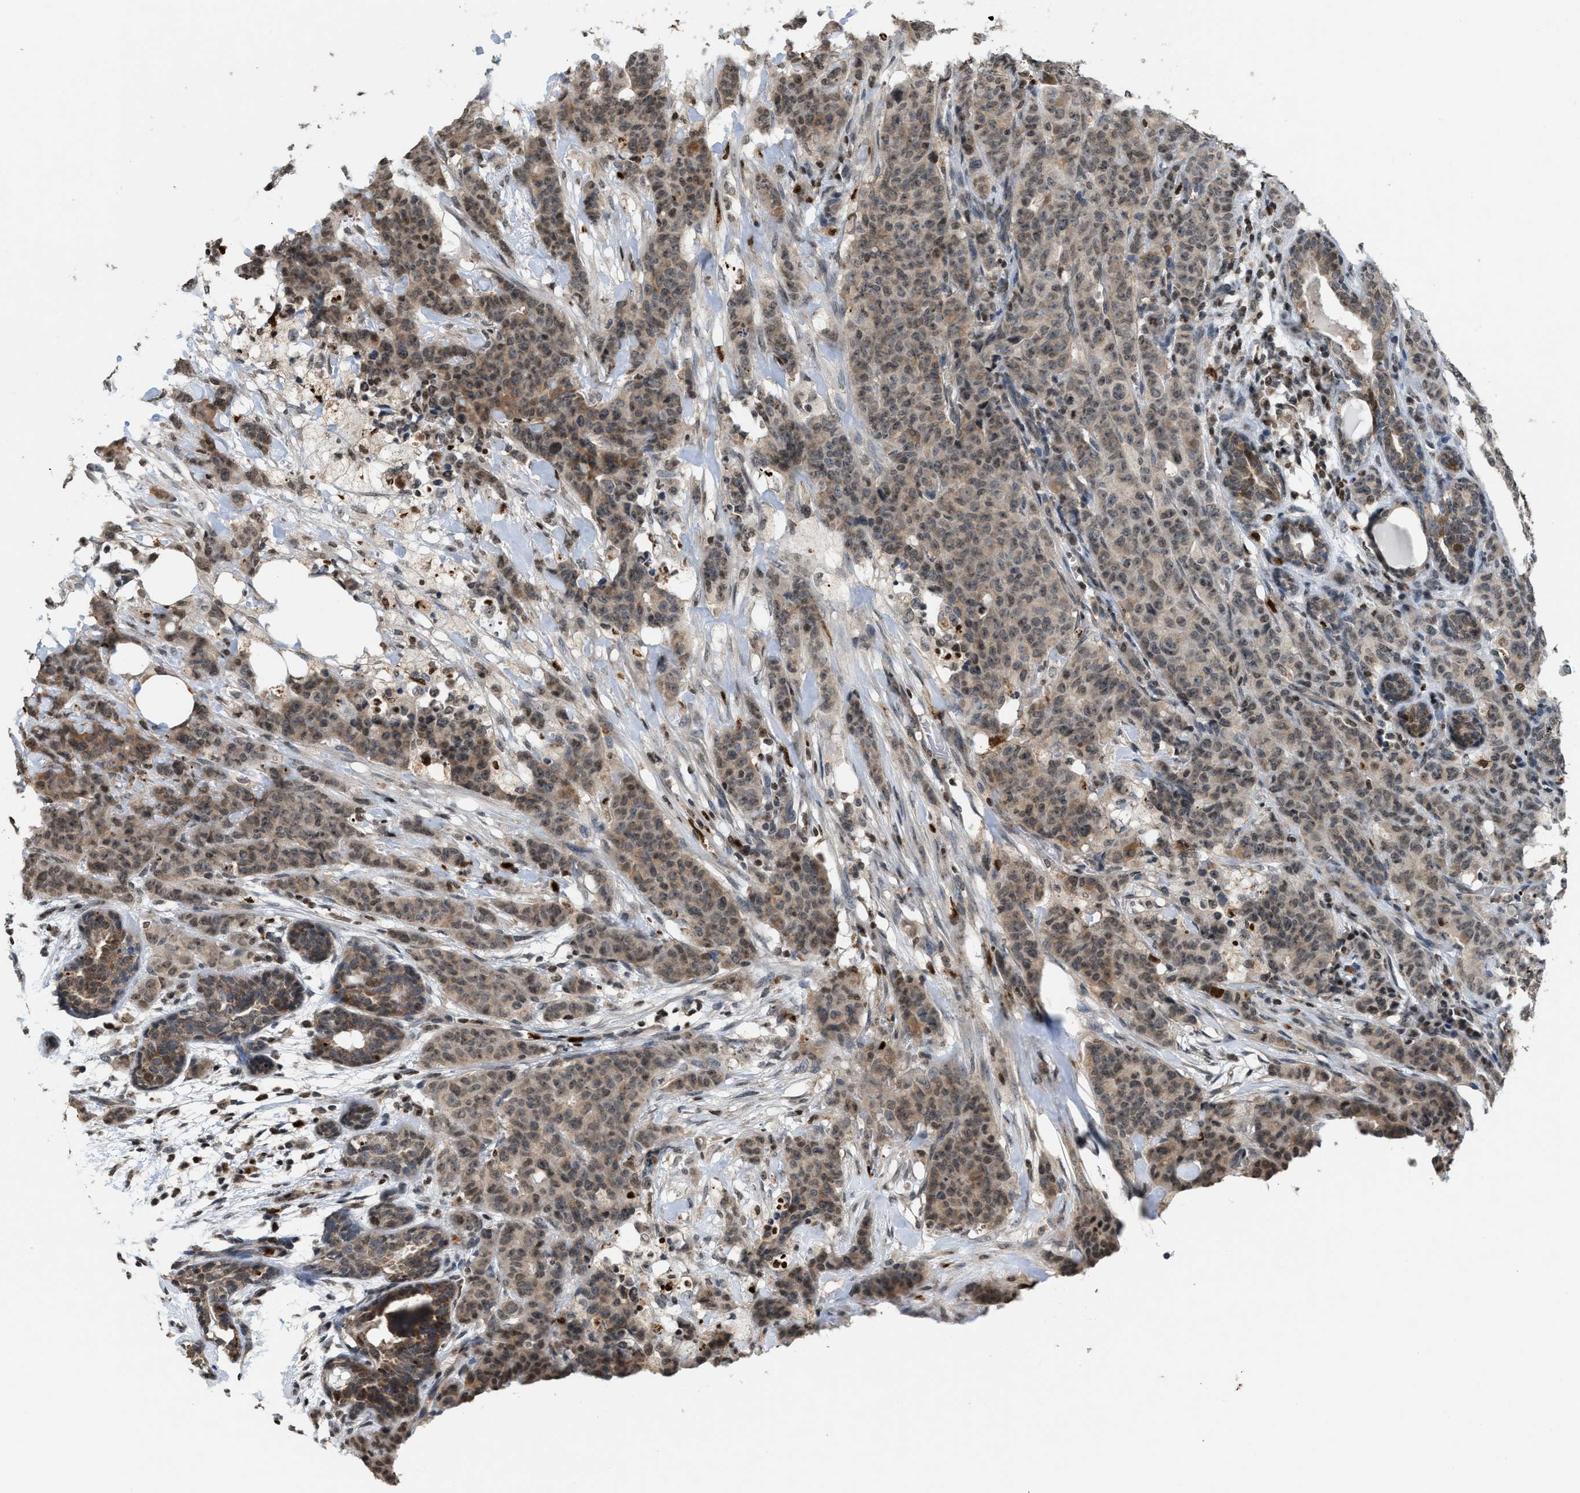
{"staining": {"intensity": "weak", "quantity": ">75%", "location": "cytoplasmic/membranous,nuclear"}, "tissue": "breast cancer", "cell_type": "Tumor cells", "image_type": "cancer", "snomed": [{"axis": "morphology", "description": "Normal tissue, NOS"}, {"axis": "morphology", "description": "Duct carcinoma"}, {"axis": "topography", "description": "Breast"}], "caption": "Breast intraductal carcinoma stained with immunohistochemistry (IHC) demonstrates weak cytoplasmic/membranous and nuclear positivity in approximately >75% of tumor cells. The staining is performed using DAB (3,3'-diaminobenzidine) brown chromogen to label protein expression. The nuclei are counter-stained blue using hematoxylin.", "gene": "PRUNE2", "patient": {"sex": "female", "age": 40}}